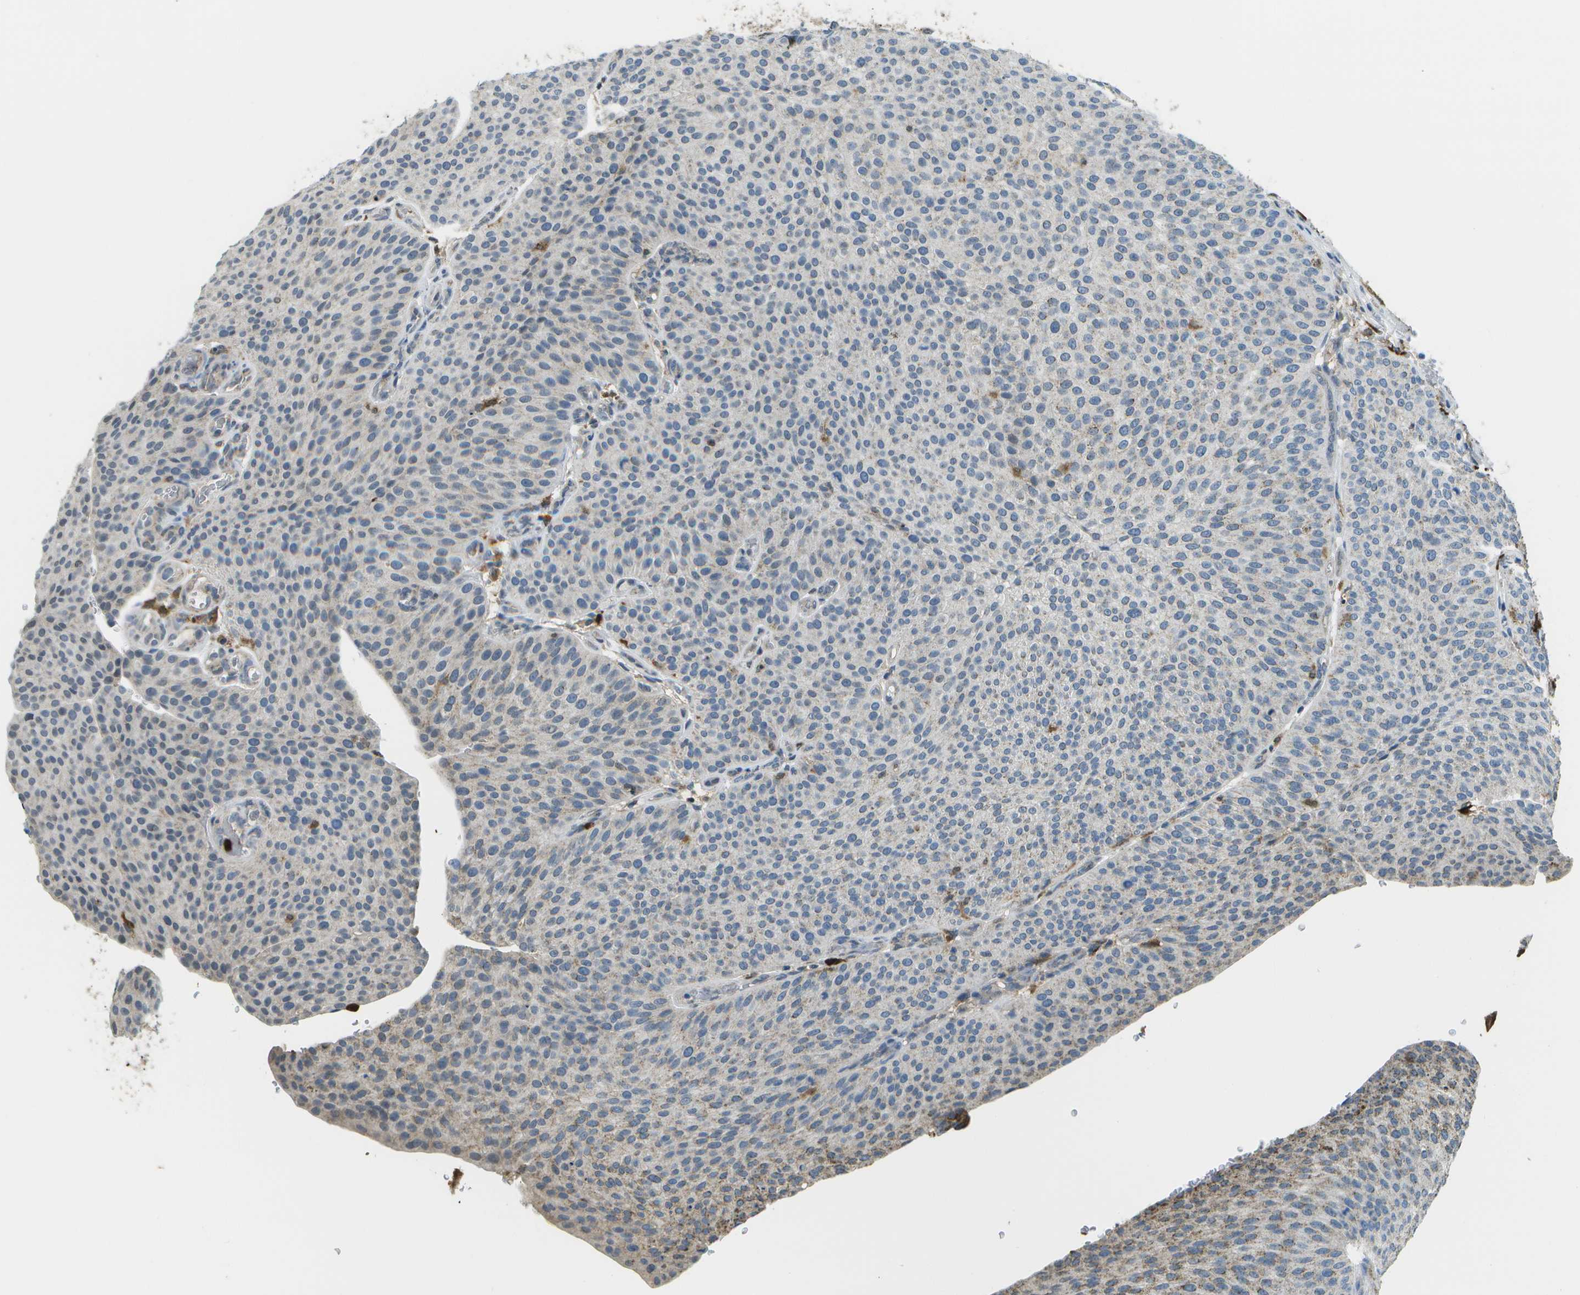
{"staining": {"intensity": "weak", "quantity": "25%-75%", "location": "cytoplasmic/membranous"}, "tissue": "urothelial cancer", "cell_type": "Tumor cells", "image_type": "cancer", "snomed": [{"axis": "morphology", "description": "Urothelial carcinoma, Low grade"}, {"axis": "topography", "description": "Smooth muscle"}, {"axis": "topography", "description": "Urinary bladder"}], "caption": "A brown stain labels weak cytoplasmic/membranous expression of a protein in urothelial cancer tumor cells. Immunohistochemistry stains the protein of interest in brown and the nuclei are stained blue.", "gene": "CACHD1", "patient": {"sex": "male", "age": 60}}